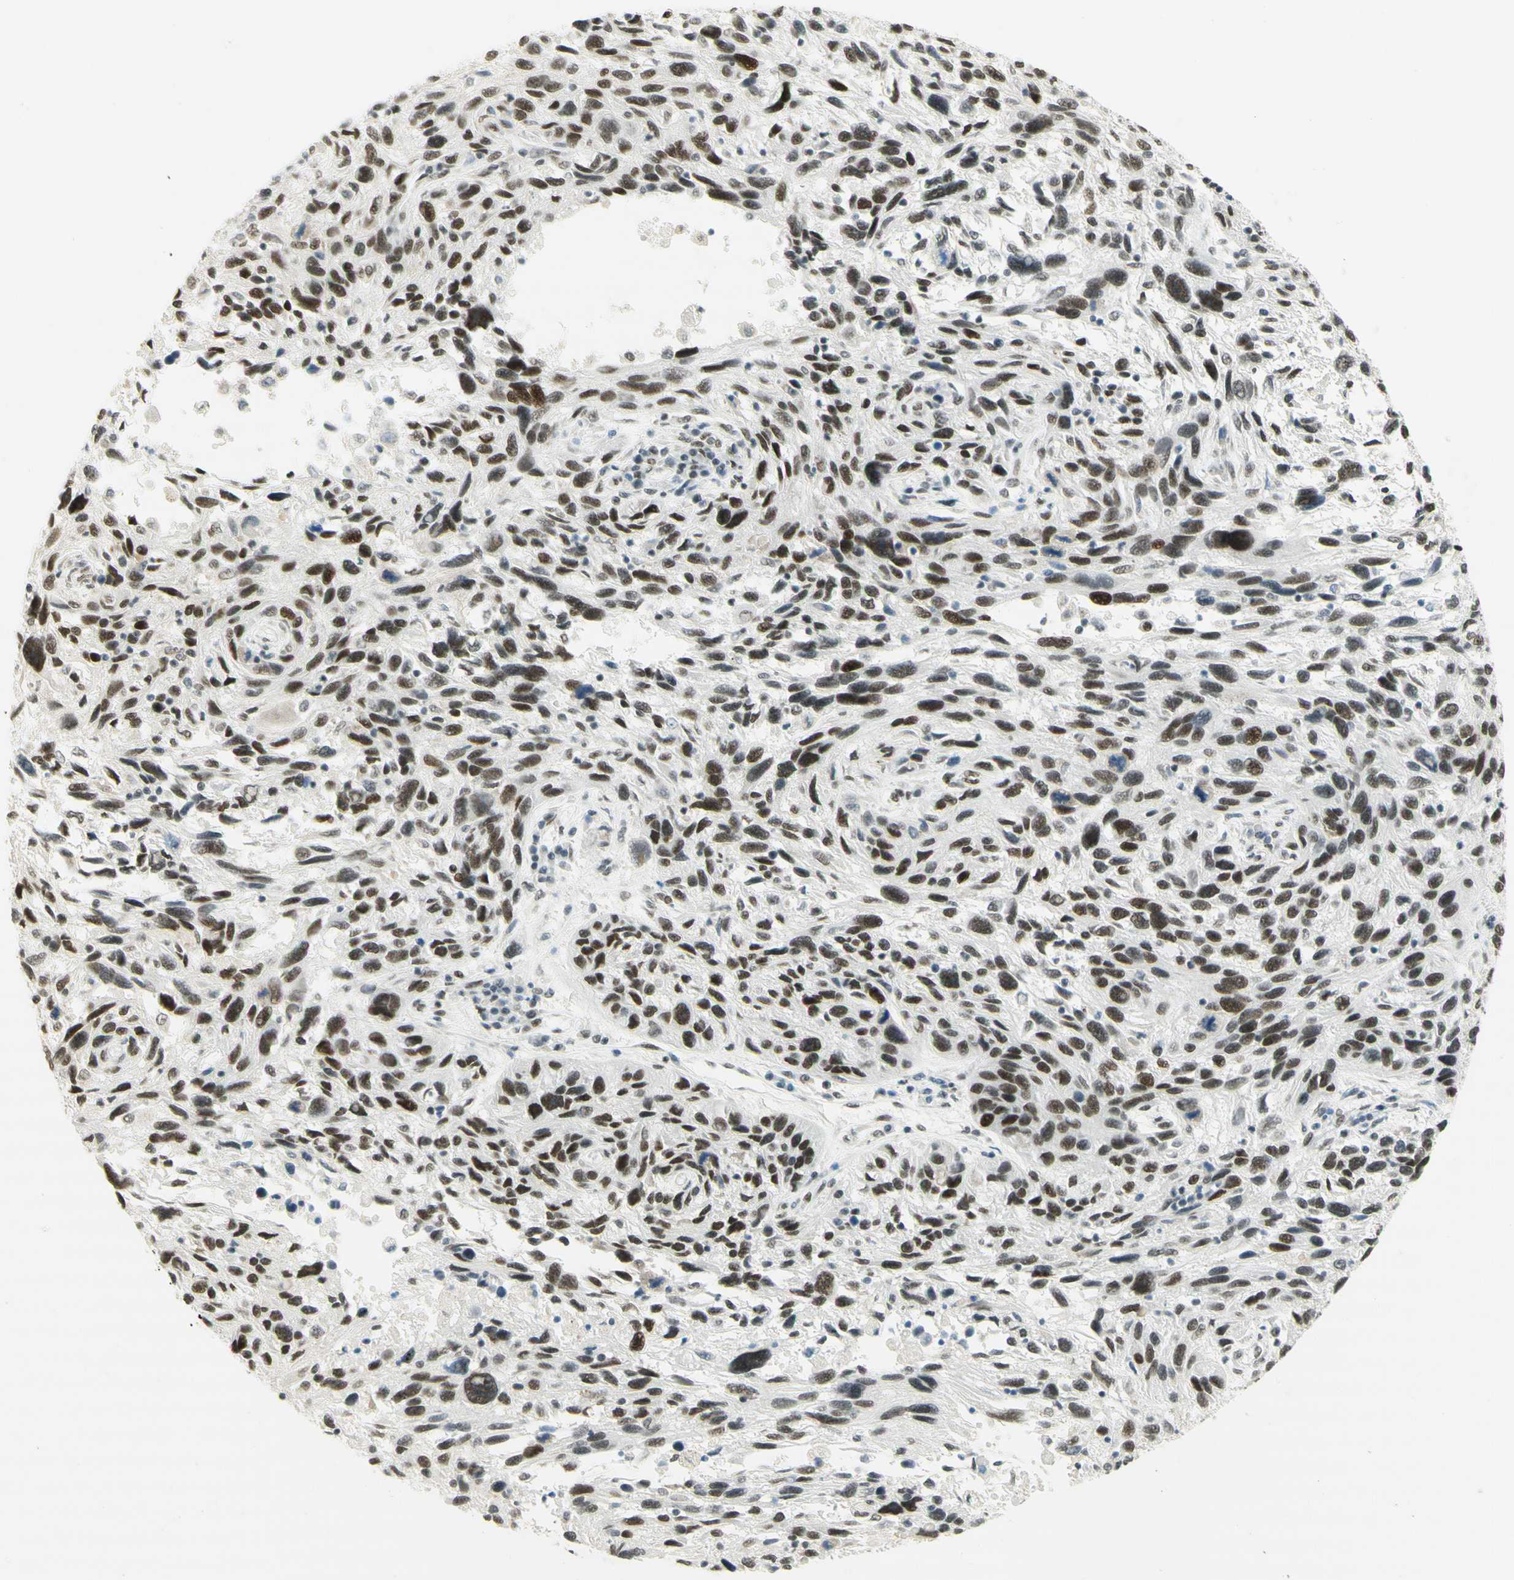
{"staining": {"intensity": "moderate", "quantity": "25%-75%", "location": "nuclear"}, "tissue": "melanoma", "cell_type": "Tumor cells", "image_type": "cancer", "snomed": [{"axis": "morphology", "description": "Malignant melanoma, NOS"}, {"axis": "topography", "description": "Skin"}], "caption": "Human melanoma stained with a brown dye reveals moderate nuclear positive expression in about 25%-75% of tumor cells.", "gene": "PMS2", "patient": {"sex": "male", "age": 53}}